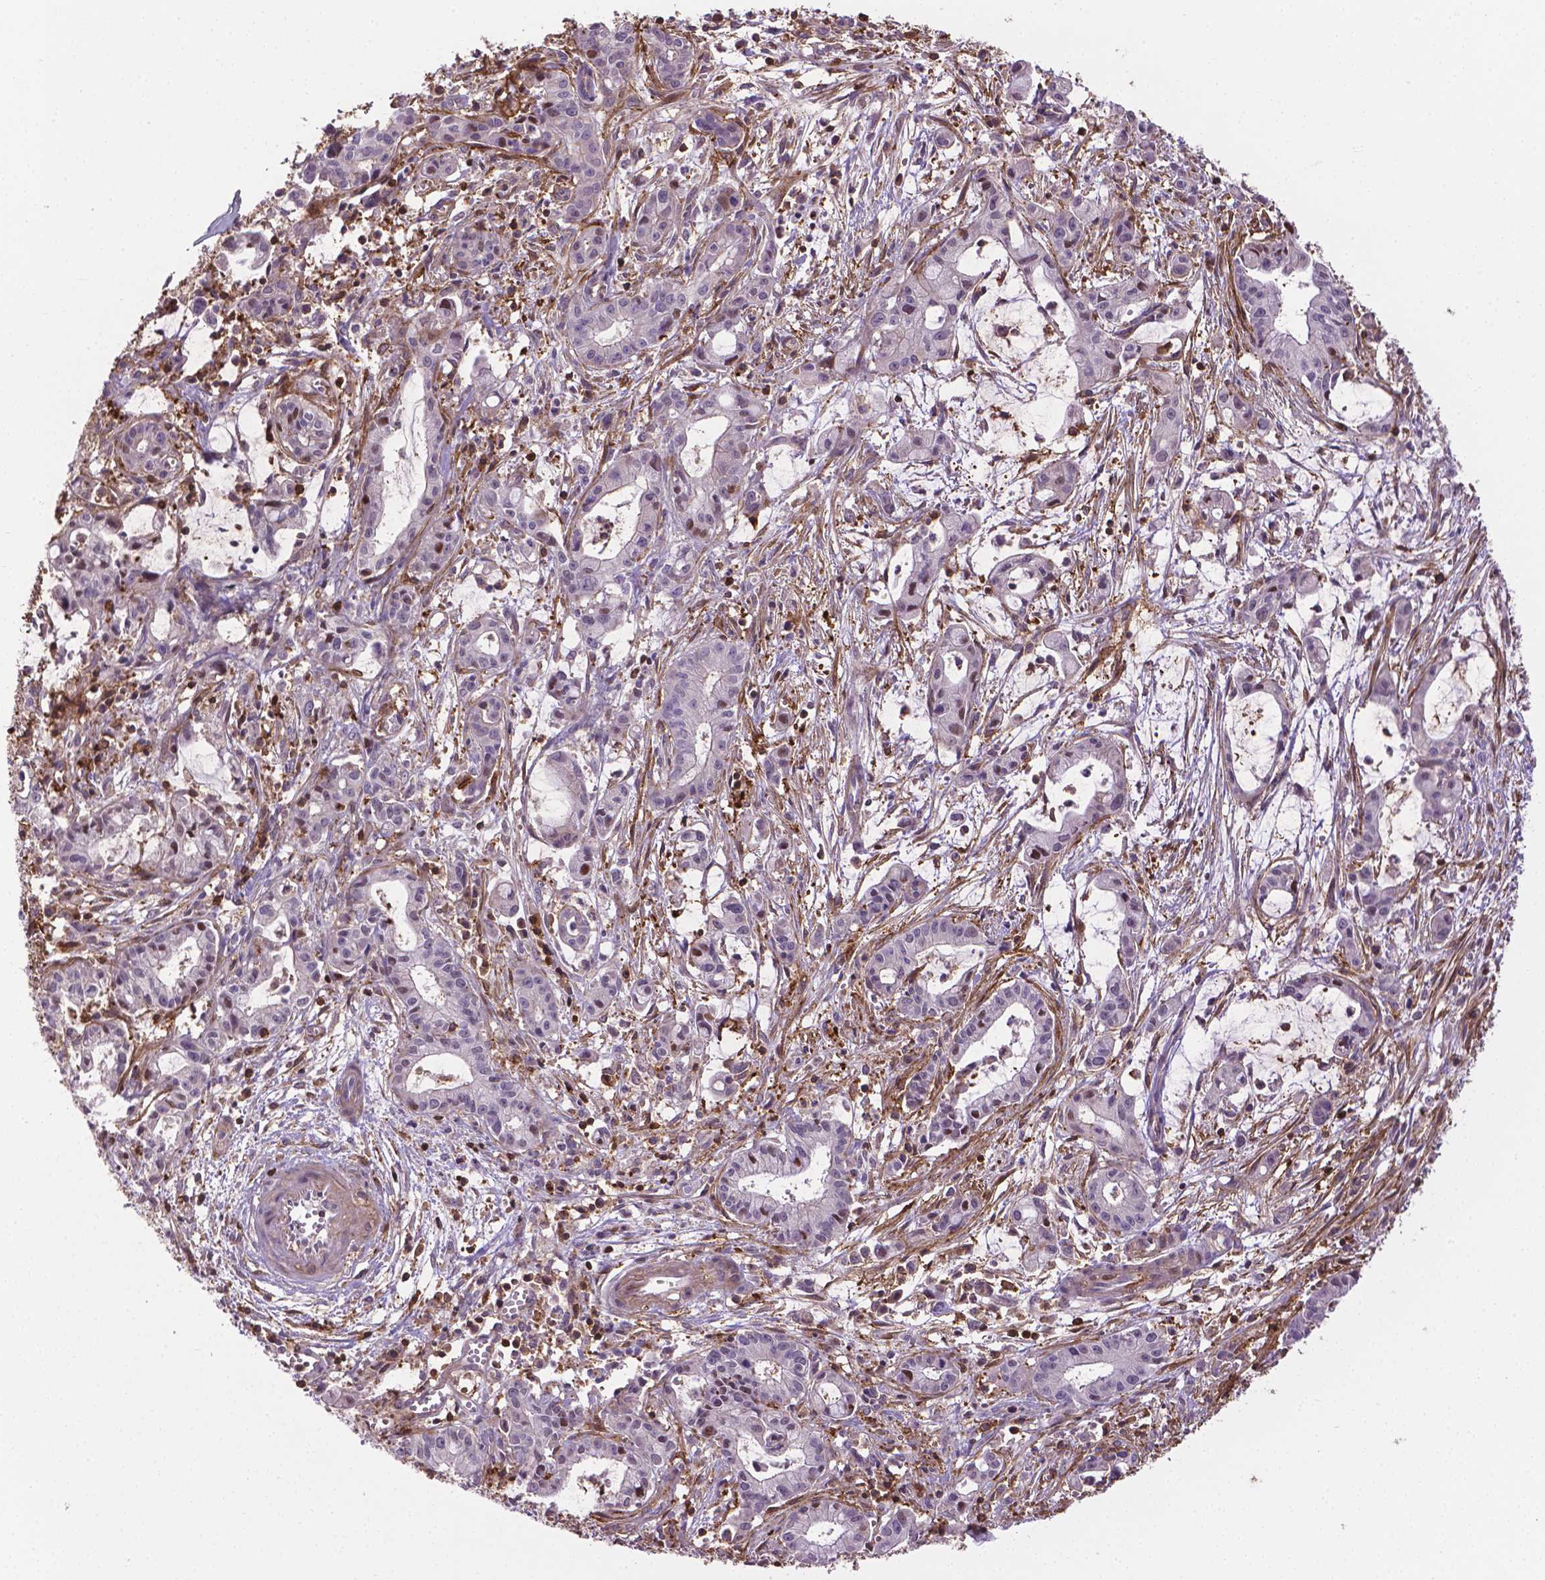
{"staining": {"intensity": "negative", "quantity": "none", "location": "none"}, "tissue": "pancreatic cancer", "cell_type": "Tumor cells", "image_type": "cancer", "snomed": [{"axis": "morphology", "description": "Adenocarcinoma, NOS"}, {"axis": "topography", "description": "Pancreas"}], "caption": "Immunohistochemistry (IHC) of human adenocarcinoma (pancreatic) shows no expression in tumor cells. (DAB (3,3'-diaminobenzidine) IHC with hematoxylin counter stain).", "gene": "ACAD10", "patient": {"sex": "male", "age": 48}}